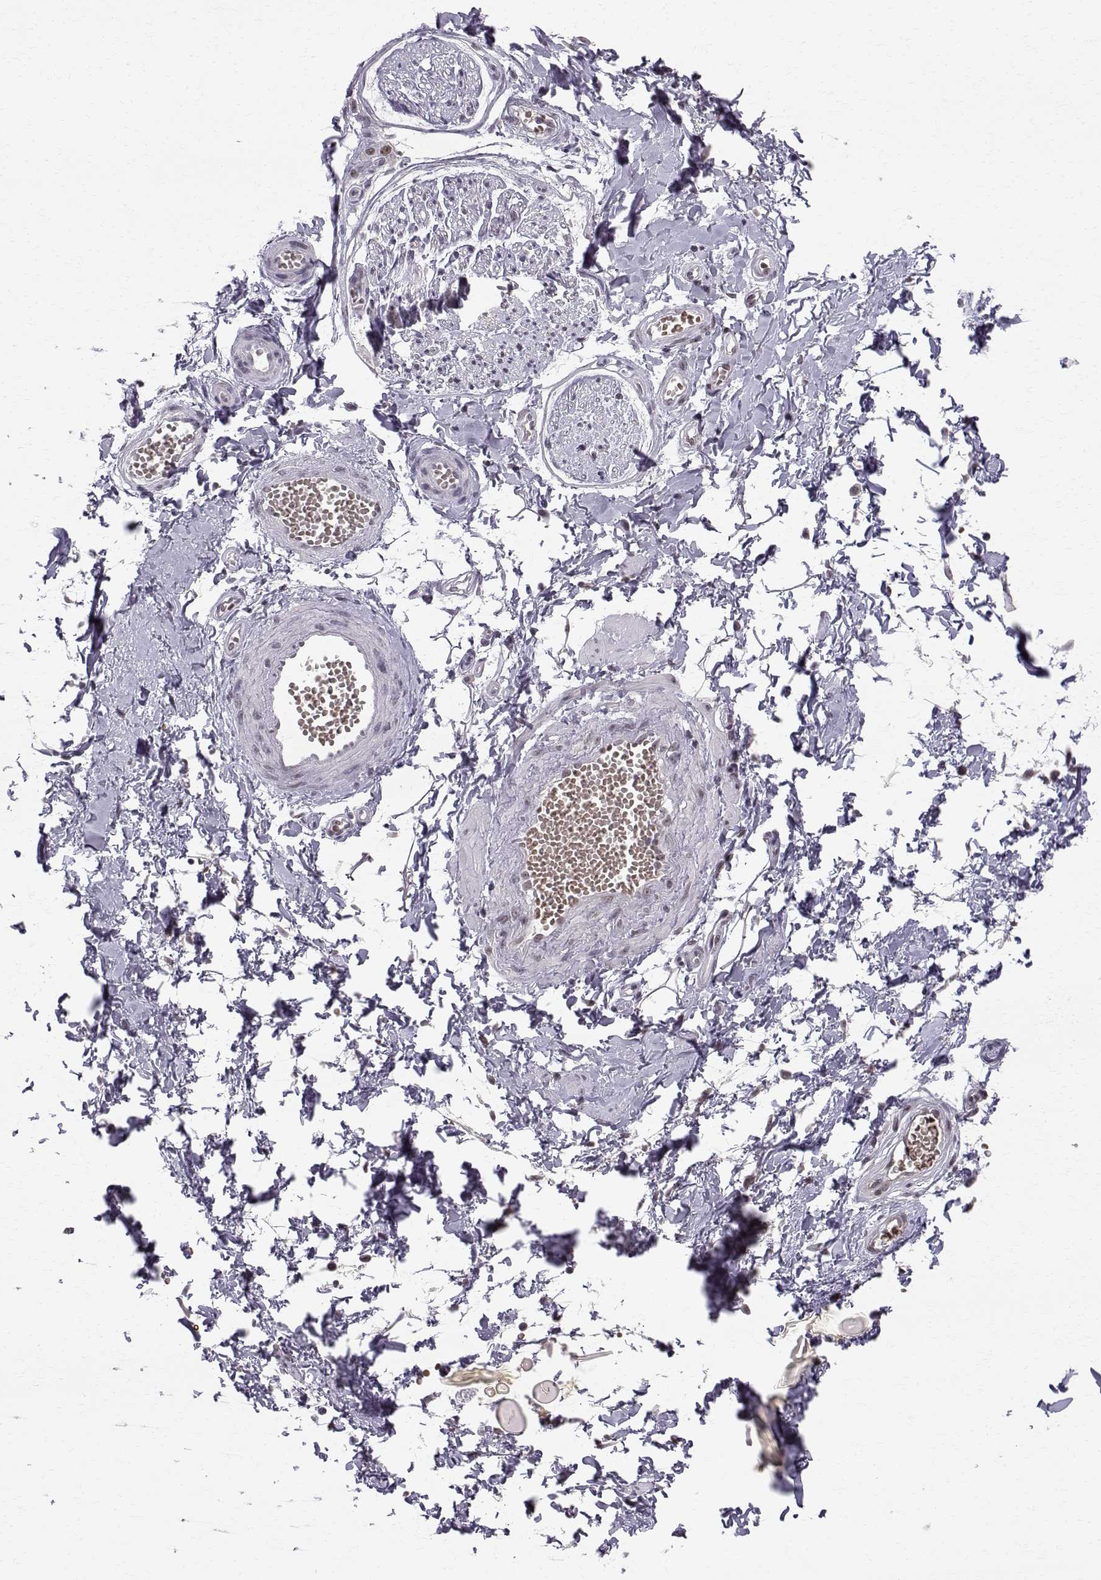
{"staining": {"intensity": "negative", "quantity": "none", "location": "none"}, "tissue": "adipose tissue", "cell_type": "Adipocytes", "image_type": "normal", "snomed": [{"axis": "morphology", "description": "Normal tissue, NOS"}, {"axis": "topography", "description": "Smooth muscle"}, {"axis": "topography", "description": "Peripheral nerve tissue"}], "caption": "Adipose tissue stained for a protein using IHC demonstrates no positivity adipocytes.", "gene": "RPP38", "patient": {"sex": "male", "age": 22}}